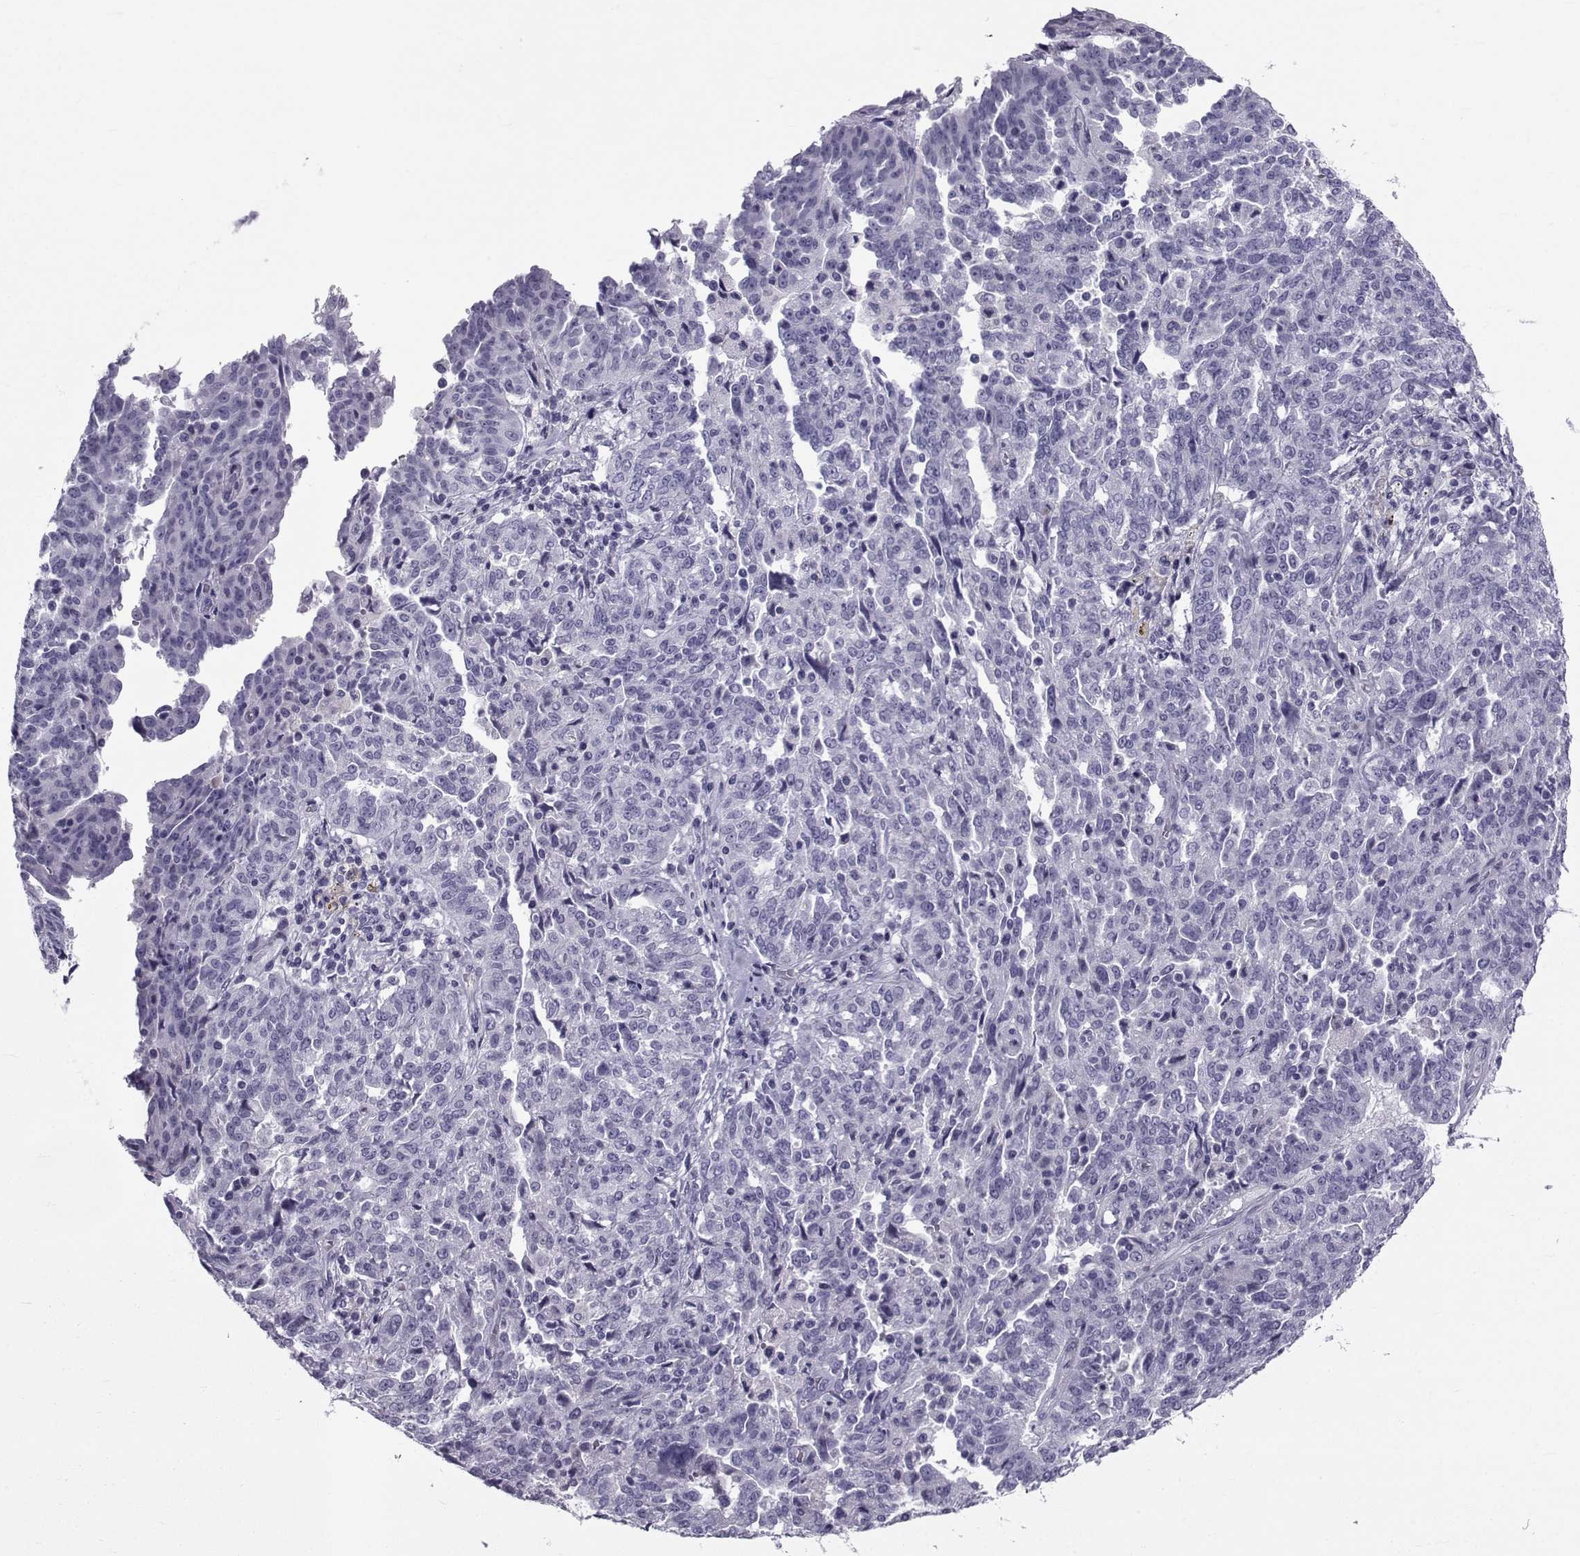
{"staining": {"intensity": "negative", "quantity": "none", "location": "none"}, "tissue": "ovarian cancer", "cell_type": "Tumor cells", "image_type": "cancer", "snomed": [{"axis": "morphology", "description": "Cystadenocarcinoma, serous, NOS"}, {"axis": "topography", "description": "Ovary"}], "caption": "A high-resolution micrograph shows immunohistochemistry staining of serous cystadenocarcinoma (ovarian), which demonstrates no significant positivity in tumor cells.", "gene": "SPANXD", "patient": {"sex": "female", "age": 67}}